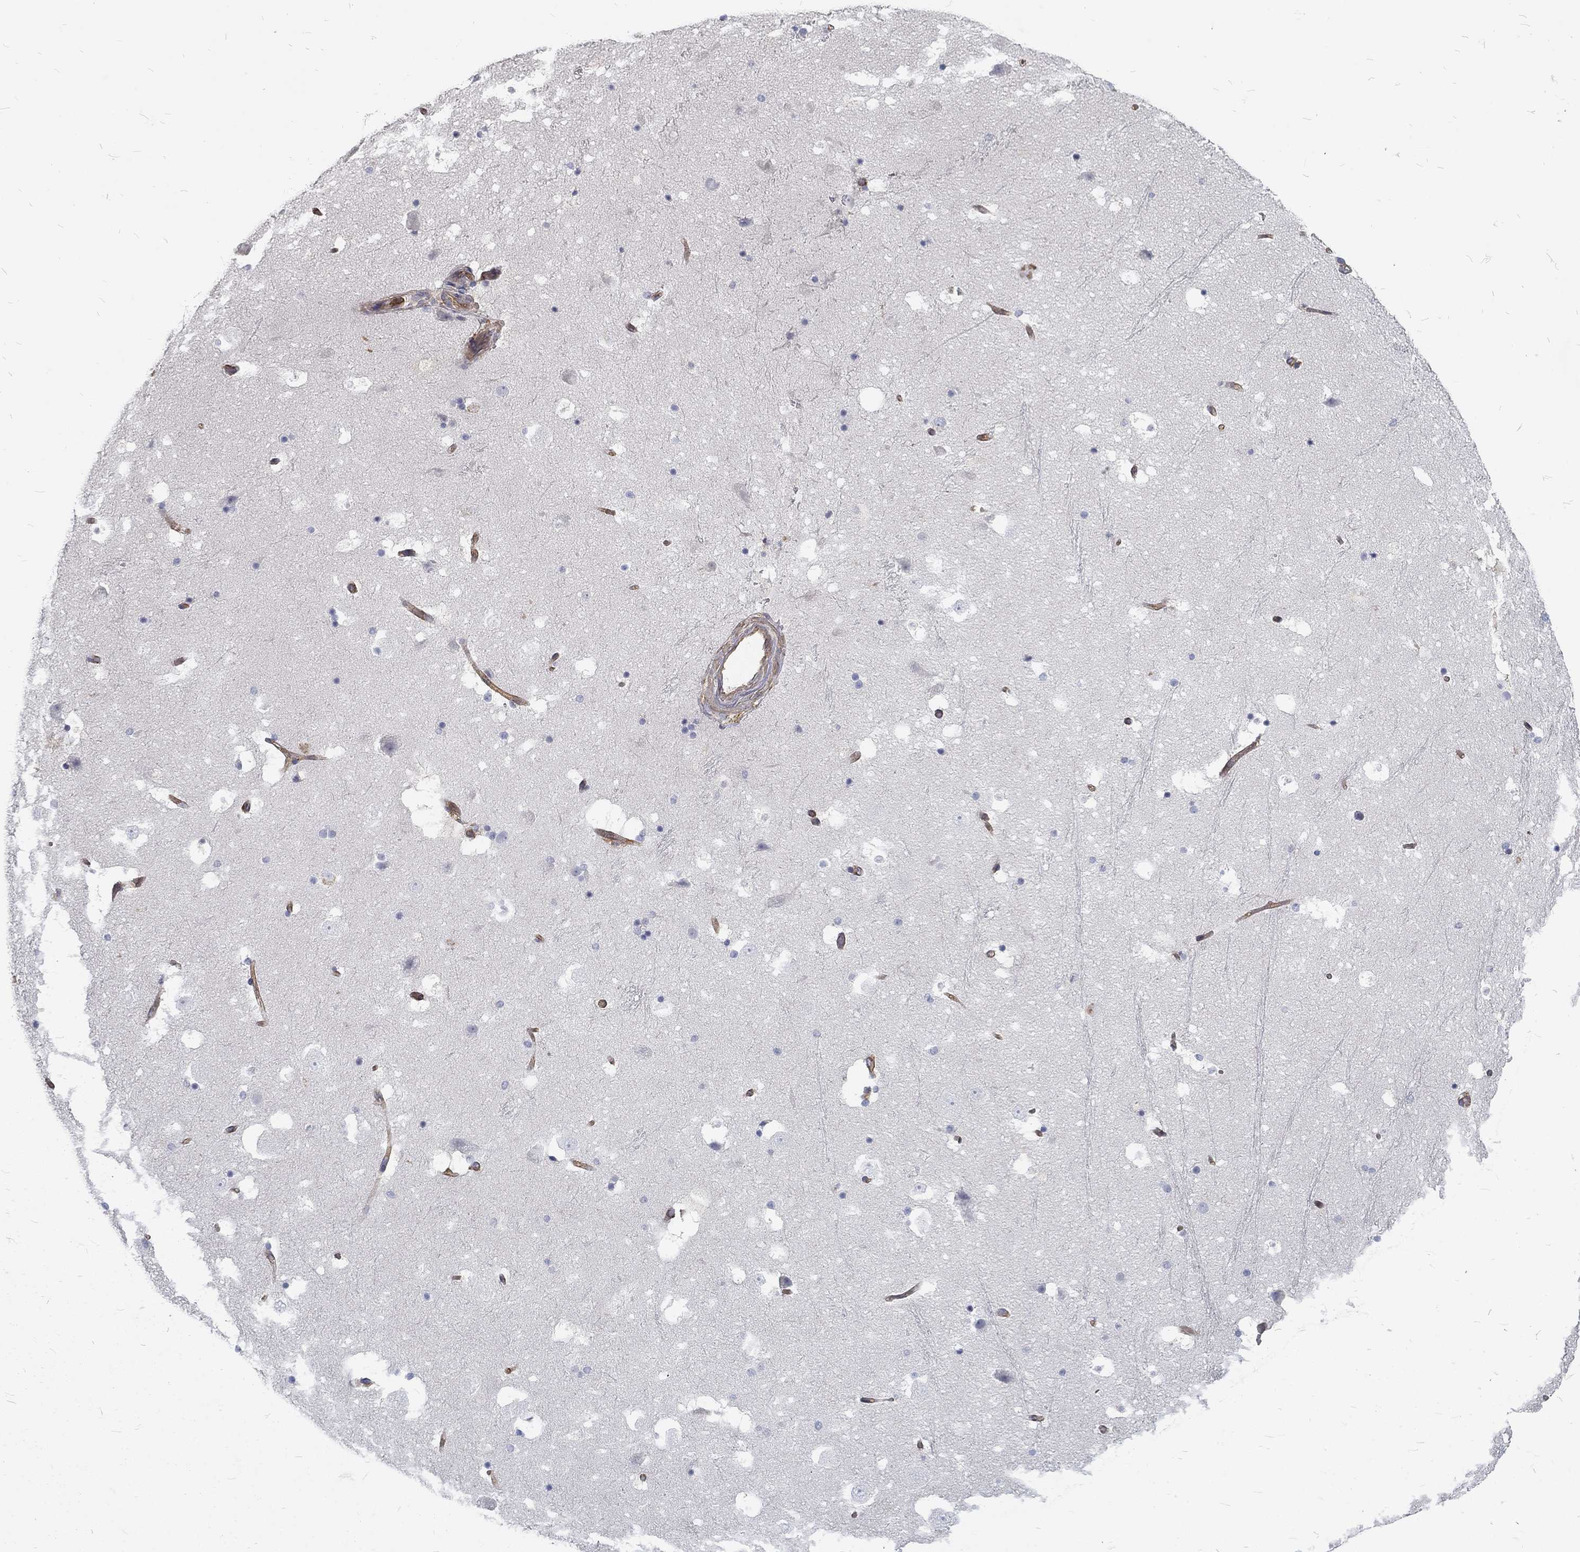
{"staining": {"intensity": "strong", "quantity": "<25%", "location": "cytoplasmic/membranous"}, "tissue": "hippocampus", "cell_type": "Glial cells", "image_type": "normal", "snomed": [{"axis": "morphology", "description": "Normal tissue, NOS"}, {"axis": "topography", "description": "Hippocampus"}], "caption": "IHC of benign hippocampus reveals medium levels of strong cytoplasmic/membranous expression in about <25% of glial cells. The protein is shown in brown color, while the nuclei are stained blue.", "gene": "MTMR11", "patient": {"sex": "male", "age": 51}}